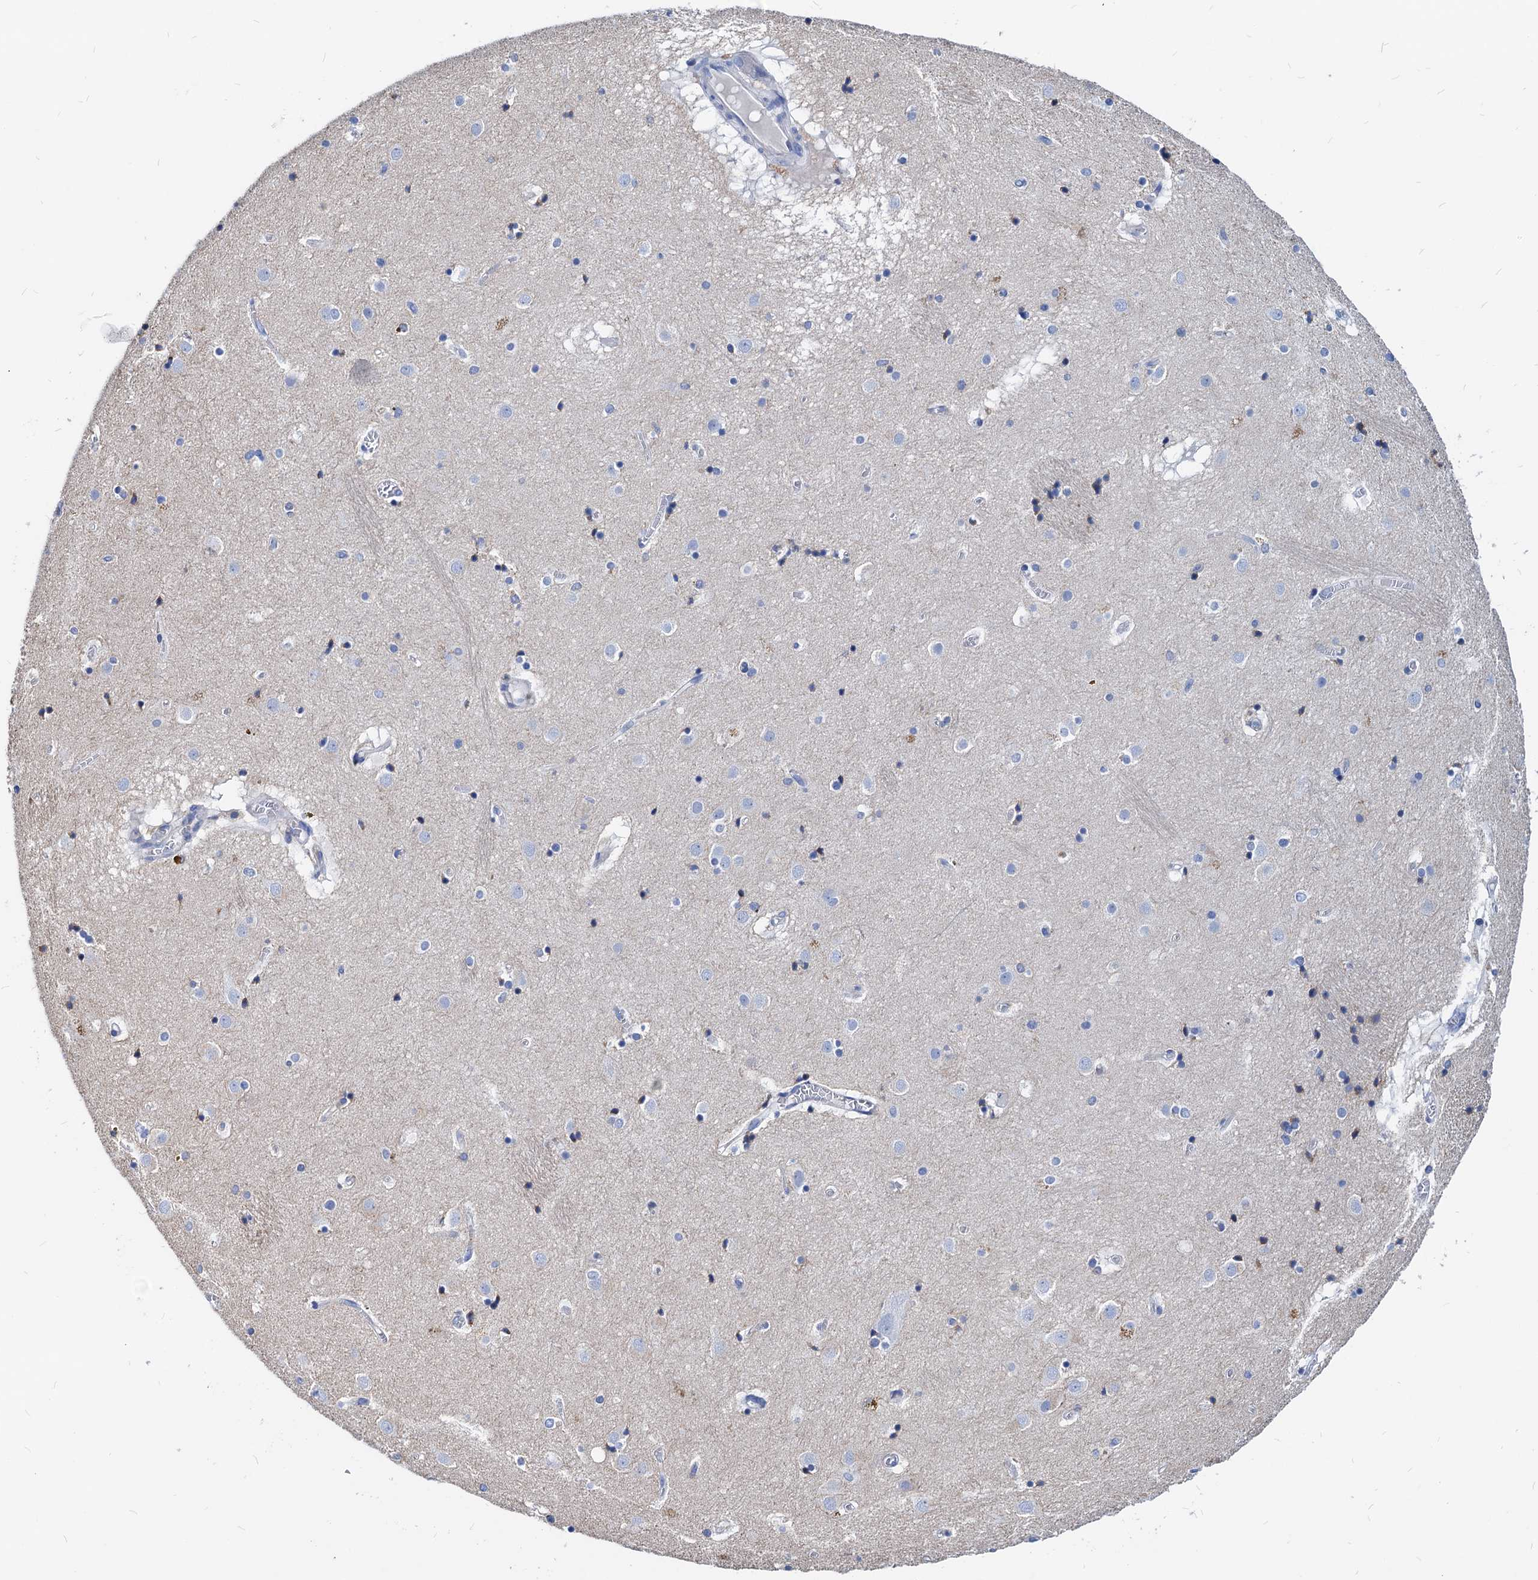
{"staining": {"intensity": "negative", "quantity": "none", "location": "none"}, "tissue": "caudate", "cell_type": "Glial cells", "image_type": "normal", "snomed": [{"axis": "morphology", "description": "Normal tissue, NOS"}, {"axis": "topography", "description": "Lateral ventricle wall"}], "caption": "The micrograph exhibits no staining of glial cells in benign caudate. Brightfield microscopy of IHC stained with DAB (brown) and hematoxylin (blue), captured at high magnification.", "gene": "LCP2", "patient": {"sex": "male", "age": 70}}